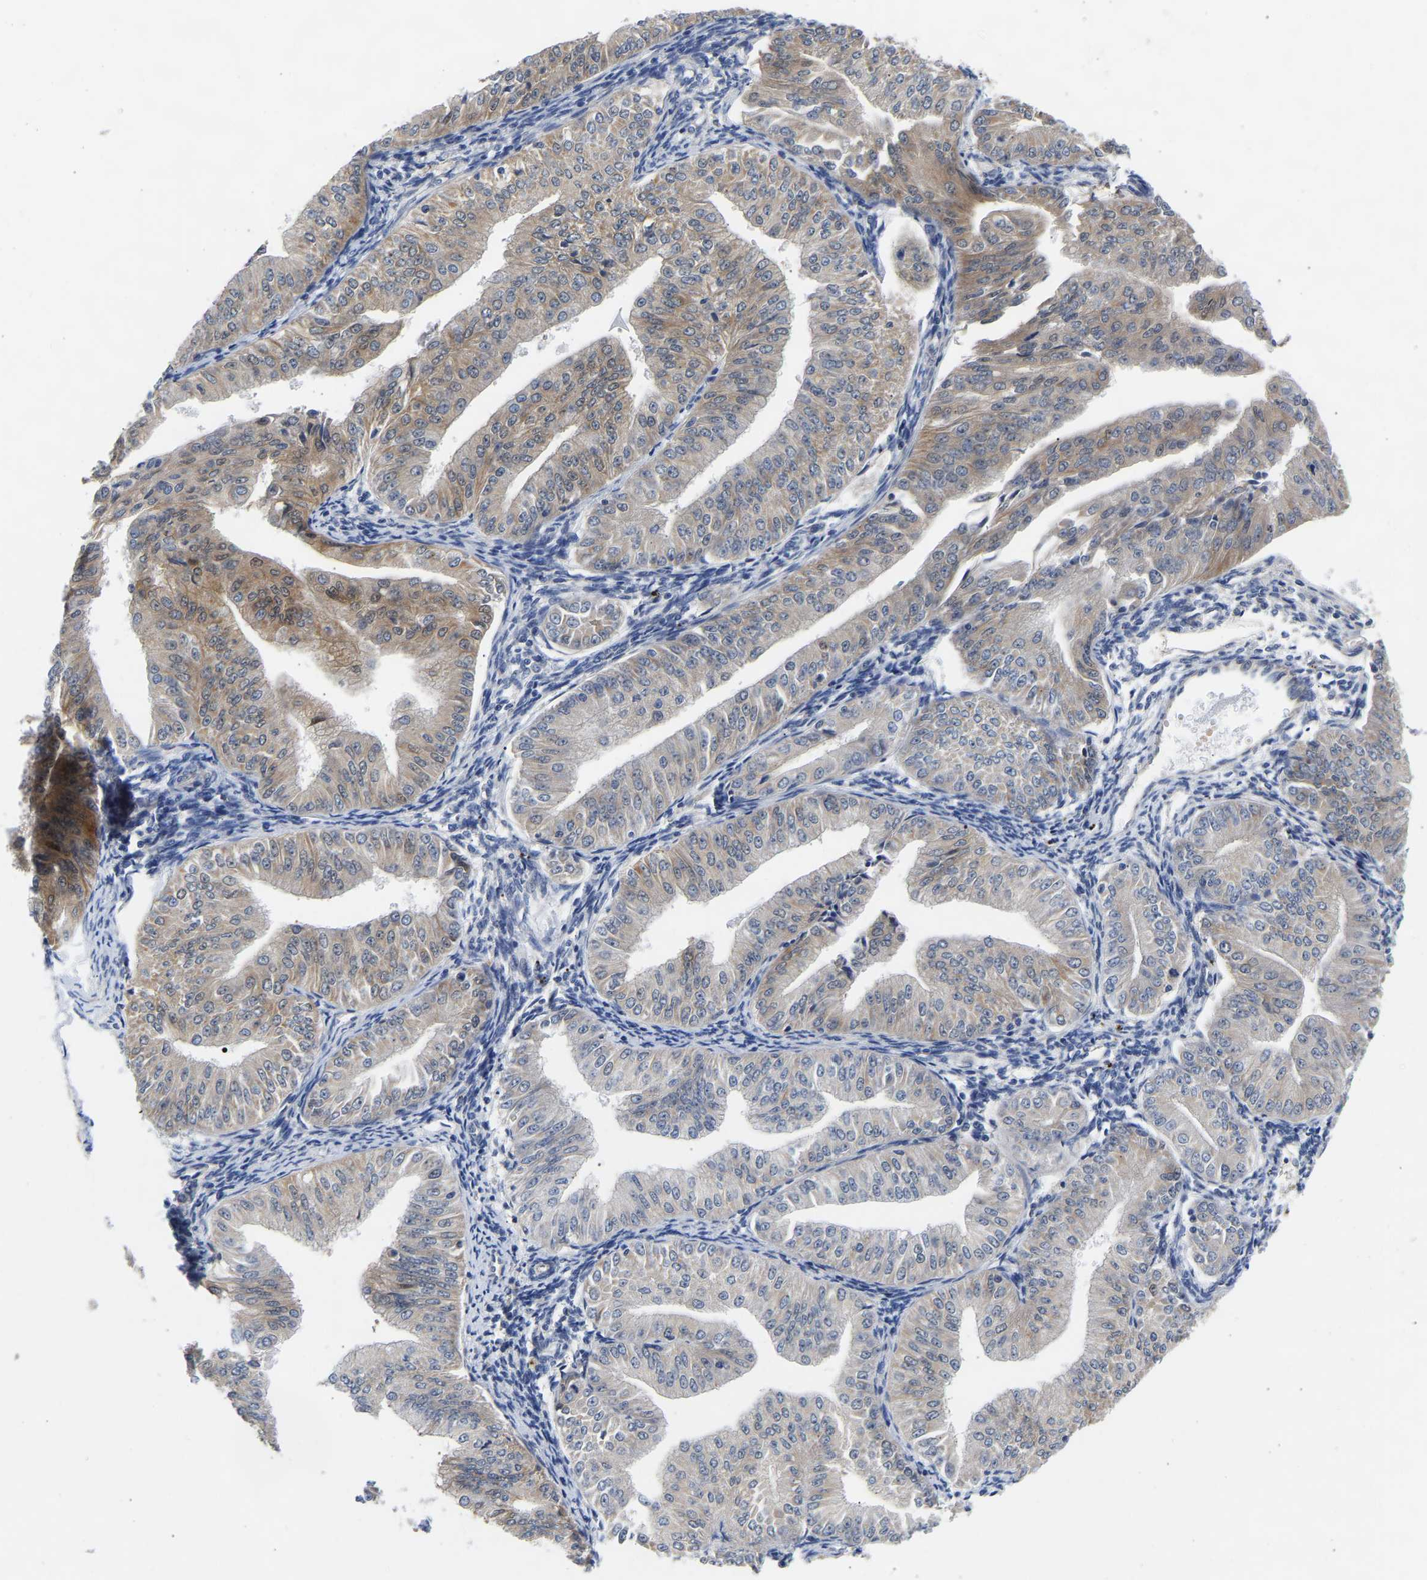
{"staining": {"intensity": "weak", "quantity": "25%-75%", "location": "cytoplasmic/membranous"}, "tissue": "endometrial cancer", "cell_type": "Tumor cells", "image_type": "cancer", "snomed": [{"axis": "morphology", "description": "Normal tissue, NOS"}, {"axis": "morphology", "description": "Adenocarcinoma, NOS"}, {"axis": "topography", "description": "Endometrium"}], "caption": "The immunohistochemical stain highlights weak cytoplasmic/membranous expression in tumor cells of adenocarcinoma (endometrial) tissue.", "gene": "CCDC6", "patient": {"sex": "female", "age": 53}}